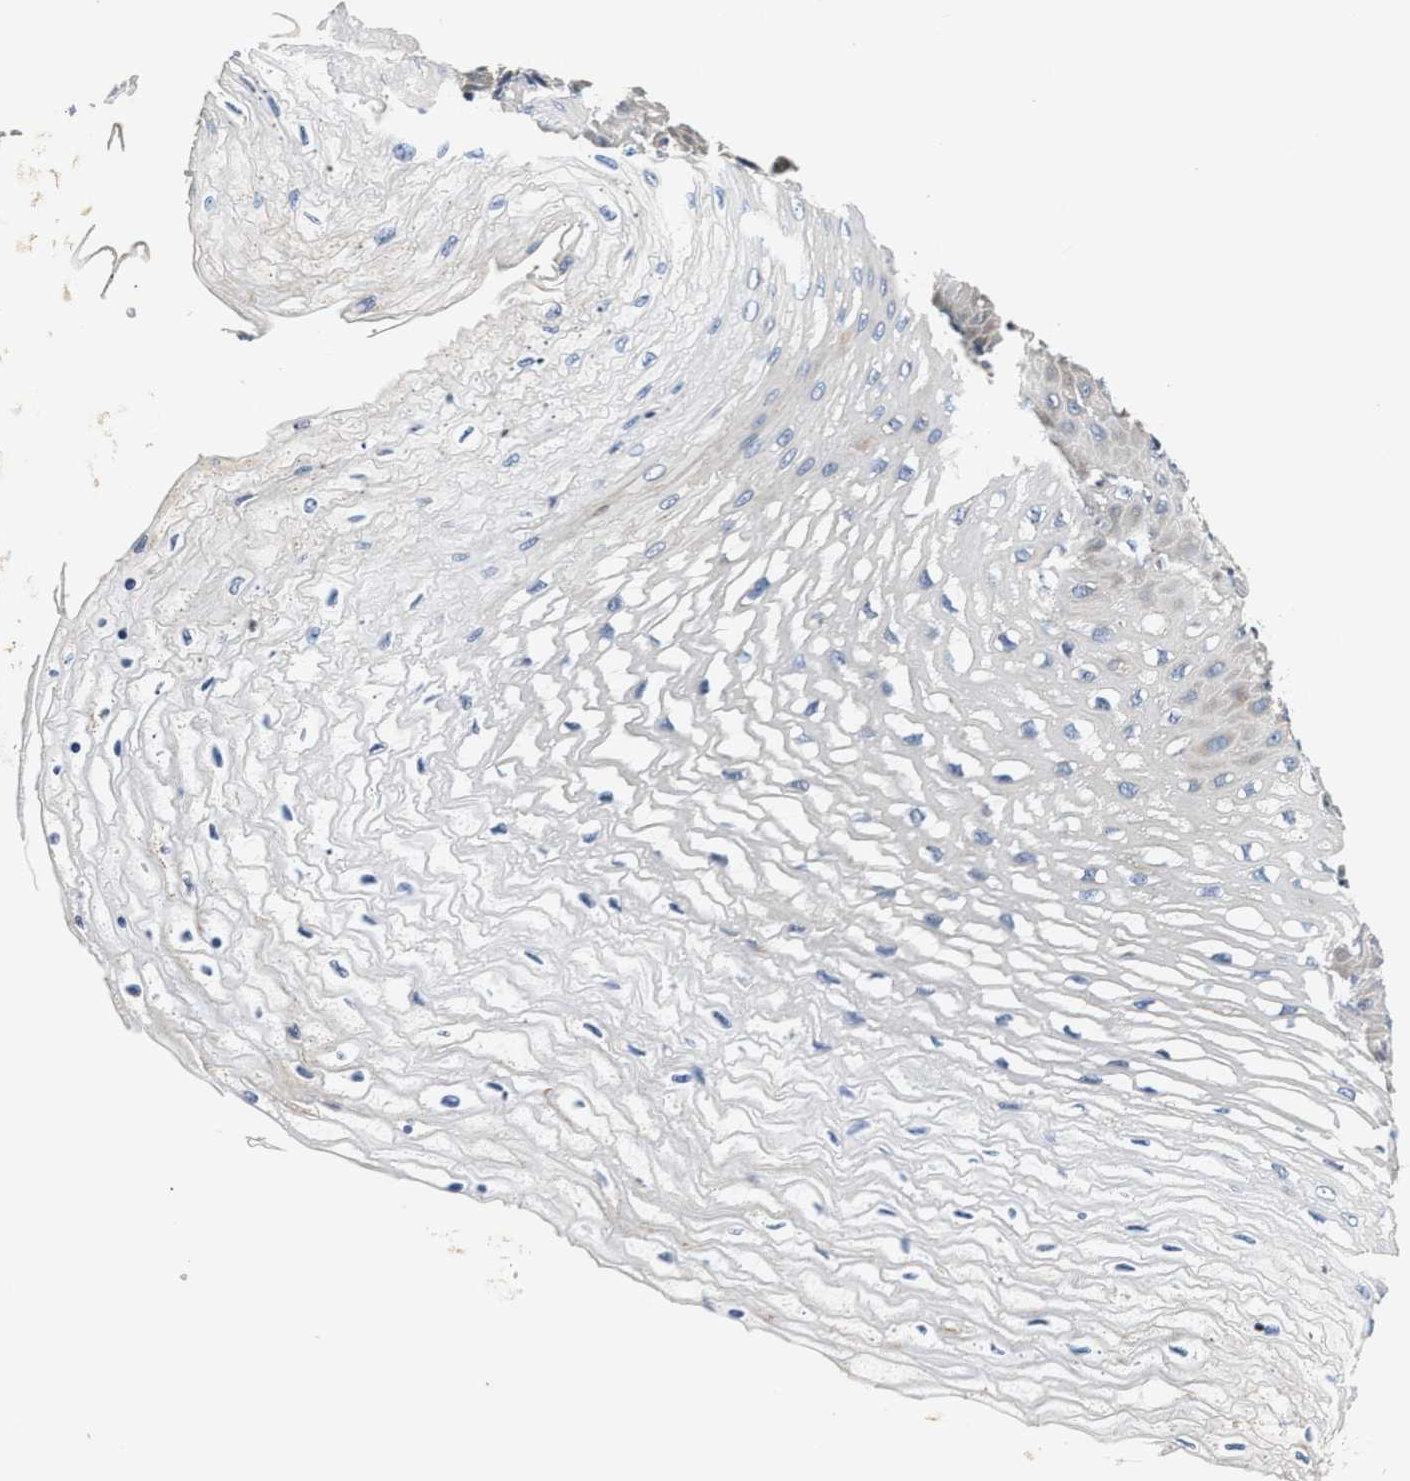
{"staining": {"intensity": "negative", "quantity": "none", "location": "none"}, "tissue": "esophagus", "cell_type": "Squamous epithelial cells", "image_type": "normal", "snomed": [{"axis": "morphology", "description": "Normal tissue, NOS"}, {"axis": "topography", "description": "Esophagus"}], "caption": "There is no significant staining in squamous epithelial cells of esophagus. (DAB immunohistochemistry with hematoxylin counter stain).", "gene": "TEX2", "patient": {"sex": "female", "age": 72}}